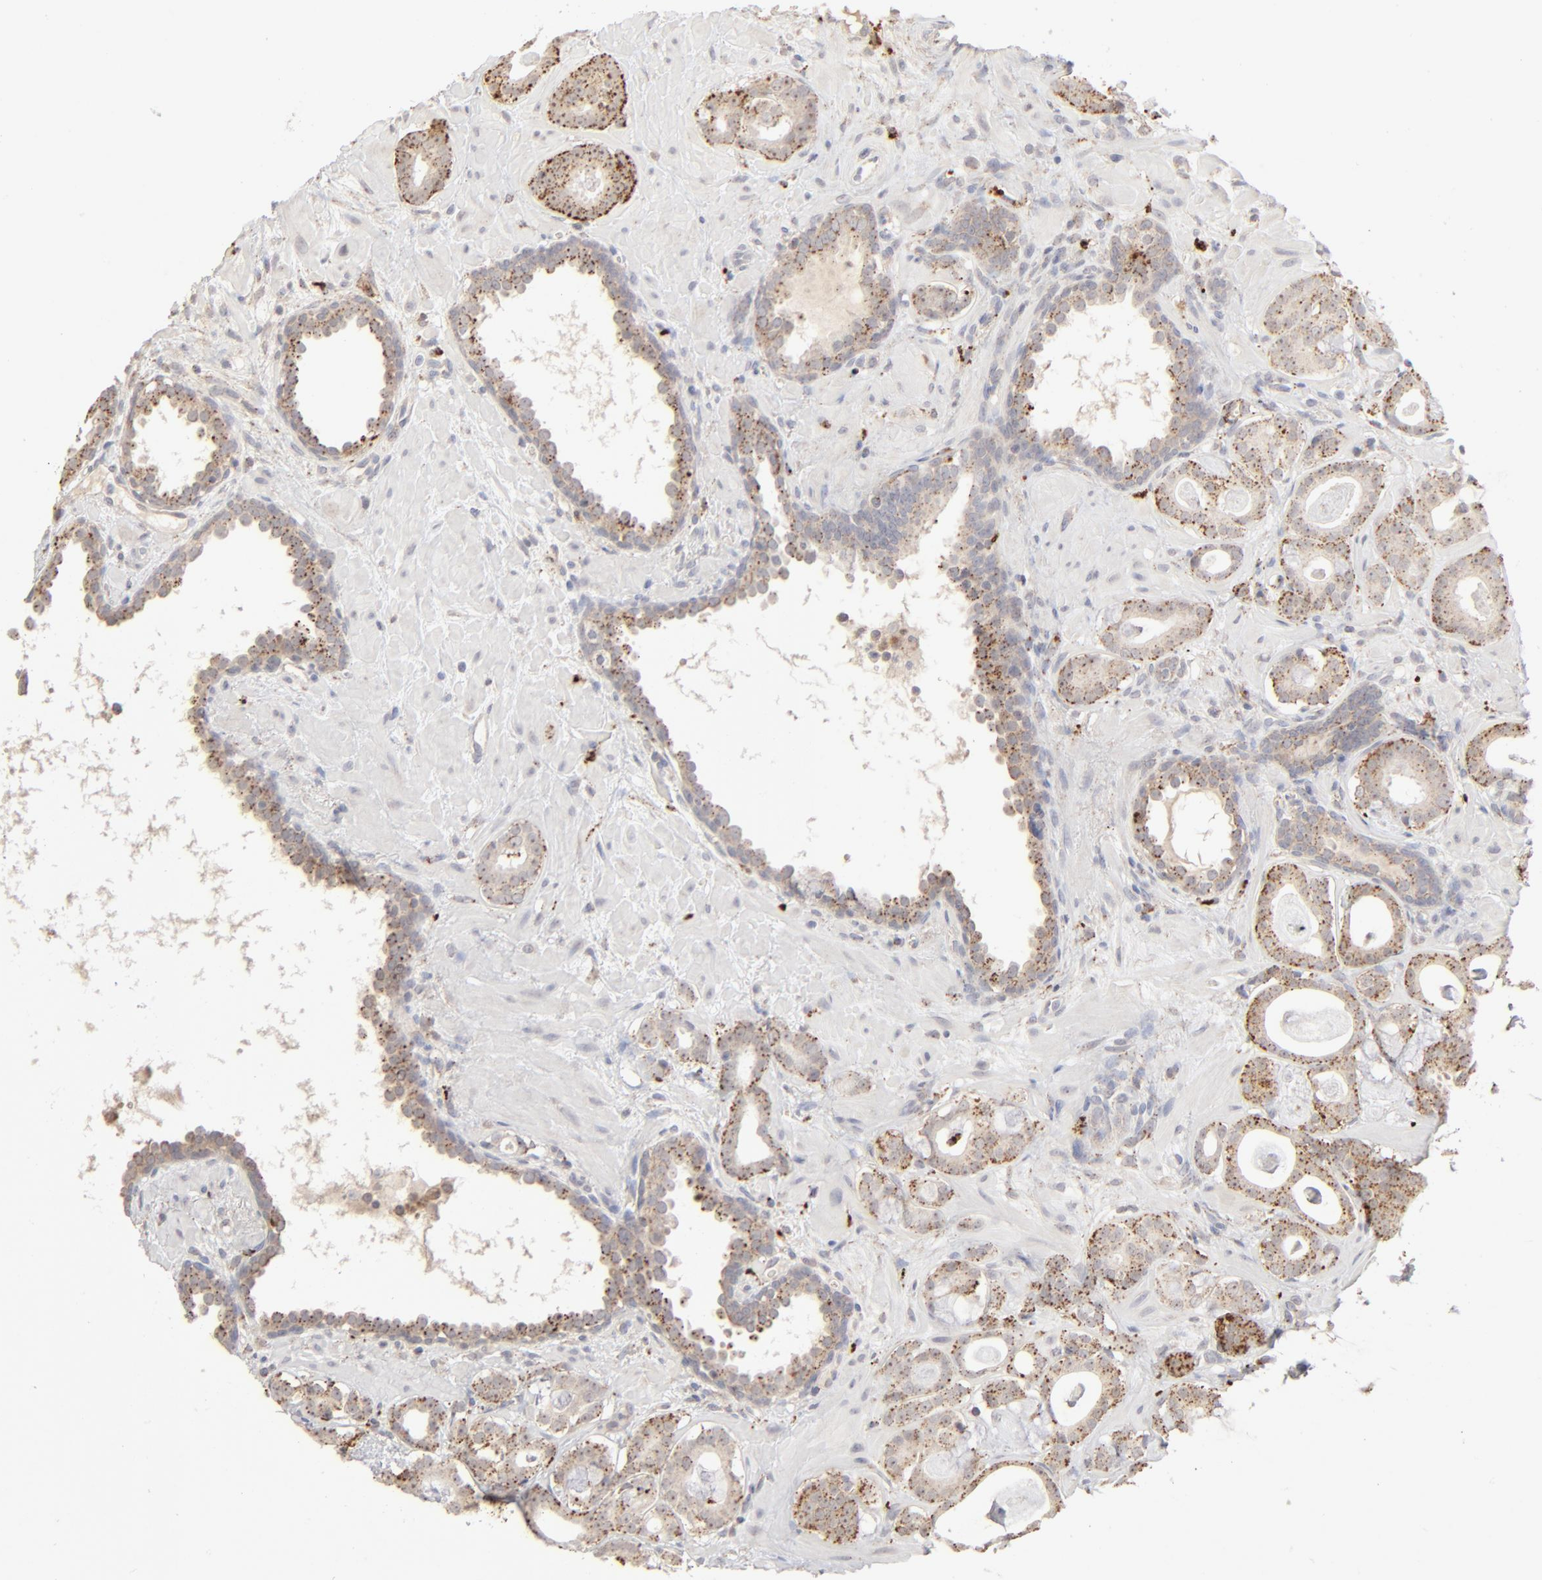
{"staining": {"intensity": "moderate", "quantity": ">75%", "location": "cytoplasmic/membranous"}, "tissue": "prostate cancer", "cell_type": "Tumor cells", "image_type": "cancer", "snomed": [{"axis": "morphology", "description": "Adenocarcinoma, Low grade"}, {"axis": "topography", "description": "Prostate"}], "caption": "Brown immunohistochemical staining in adenocarcinoma (low-grade) (prostate) shows moderate cytoplasmic/membranous positivity in approximately >75% of tumor cells.", "gene": "POMT2", "patient": {"sex": "male", "age": 57}}